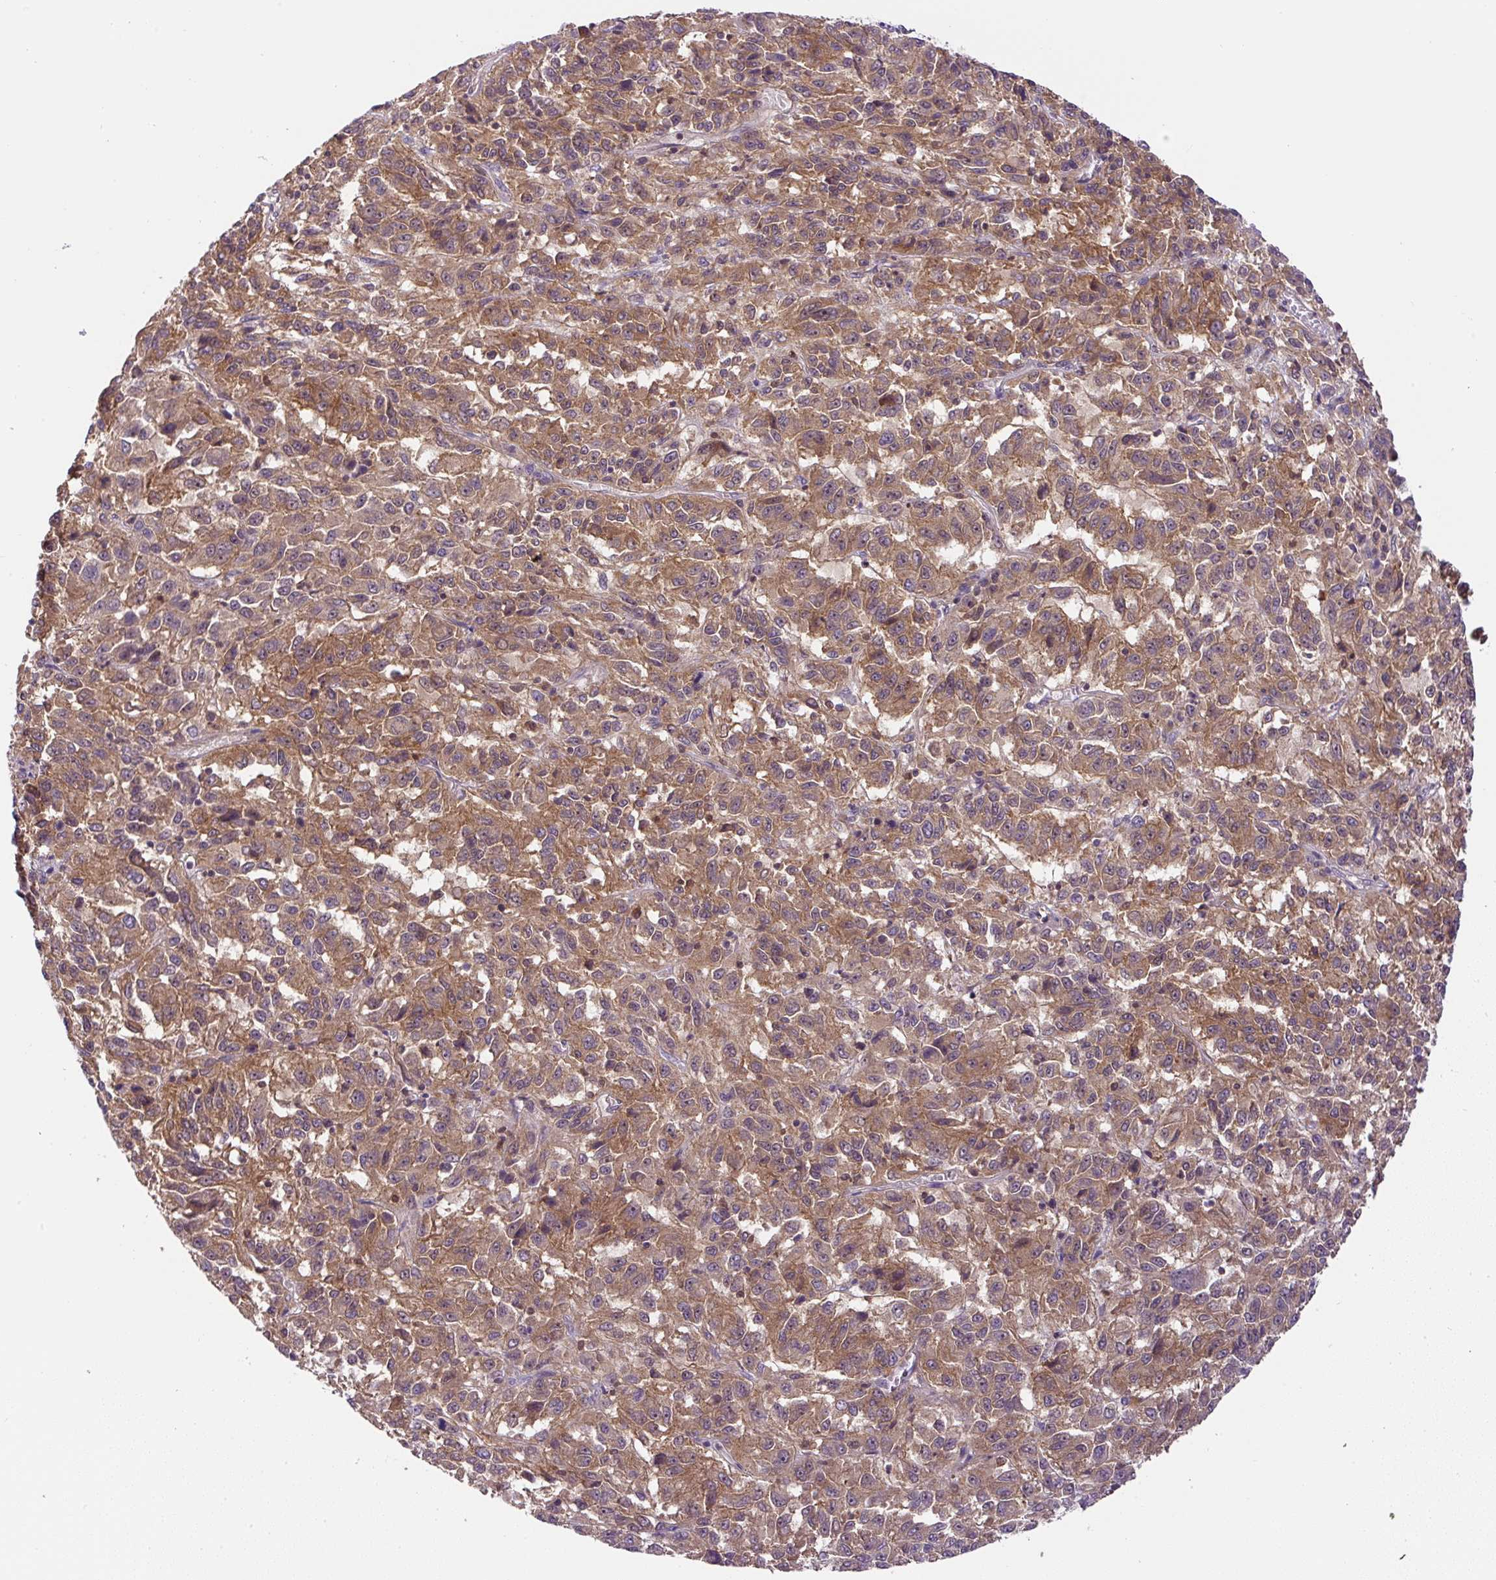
{"staining": {"intensity": "weak", "quantity": ">75%", "location": "cytoplasmic/membranous"}, "tissue": "melanoma", "cell_type": "Tumor cells", "image_type": "cancer", "snomed": [{"axis": "morphology", "description": "Malignant melanoma, Metastatic site"}, {"axis": "topography", "description": "Lung"}], "caption": "Tumor cells demonstrate low levels of weak cytoplasmic/membranous expression in approximately >75% of cells in malignant melanoma (metastatic site). (Stains: DAB in brown, nuclei in blue, Microscopy: brightfield microscopy at high magnification).", "gene": "CCDC28A", "patient": {"sex": "male", "age": 64}}